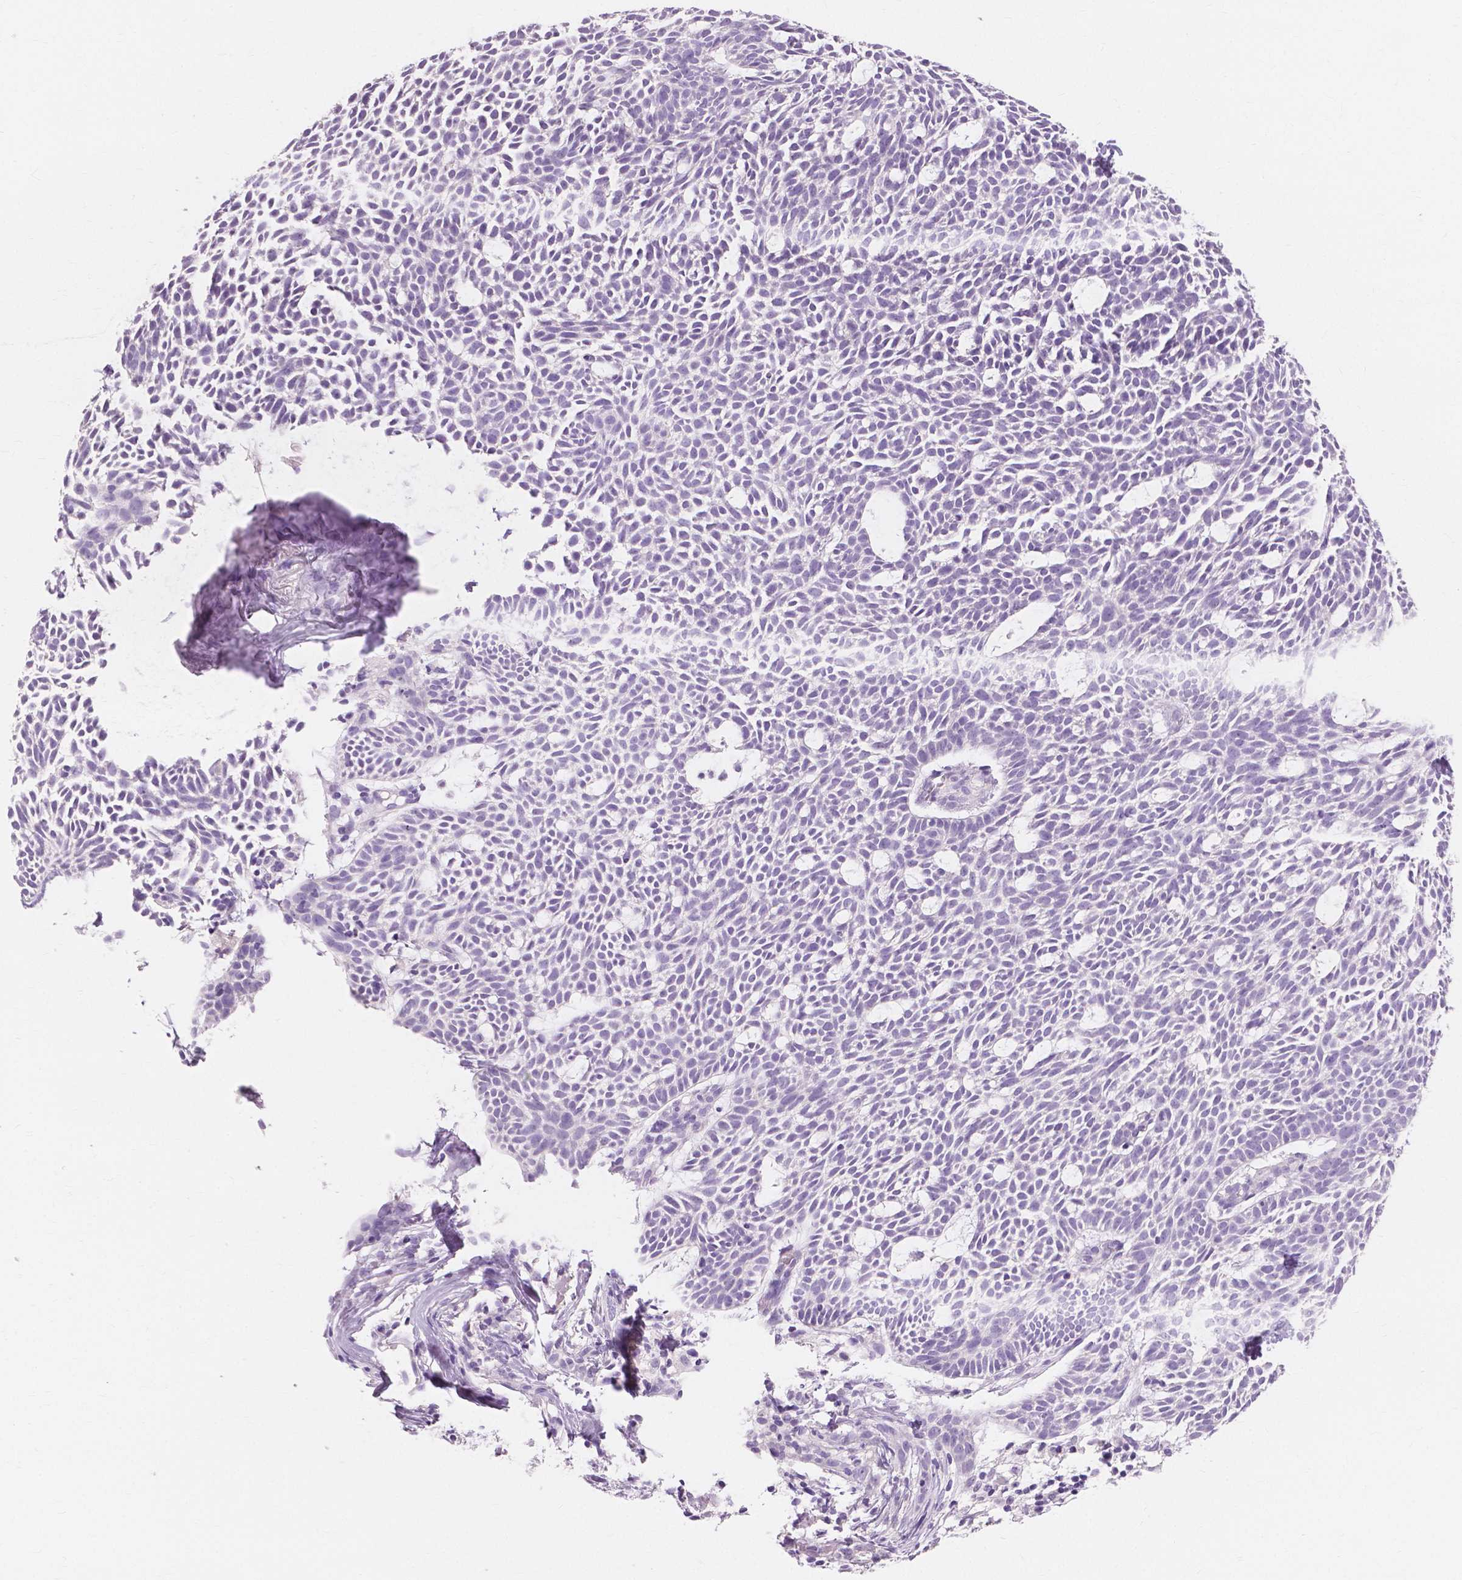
{"staining": {"intensity": "negative", "quantity": "none", "location": "none"}, "tissue": "skin cancer", "cell_type": "Tumor cells", "image_type": "cancer", "snomed": [{"axis": "morphology", "description": "Basal cell carcinoma"}, {"axis": "topography", "description": "Skin"}], "caption": "Human skin basal cell carcinoma stained for a protein using immunohistochemistry displays no positivity in tumor cells.", "gene": "MUC12", "patient": {"sex": "male", "age": 83}}